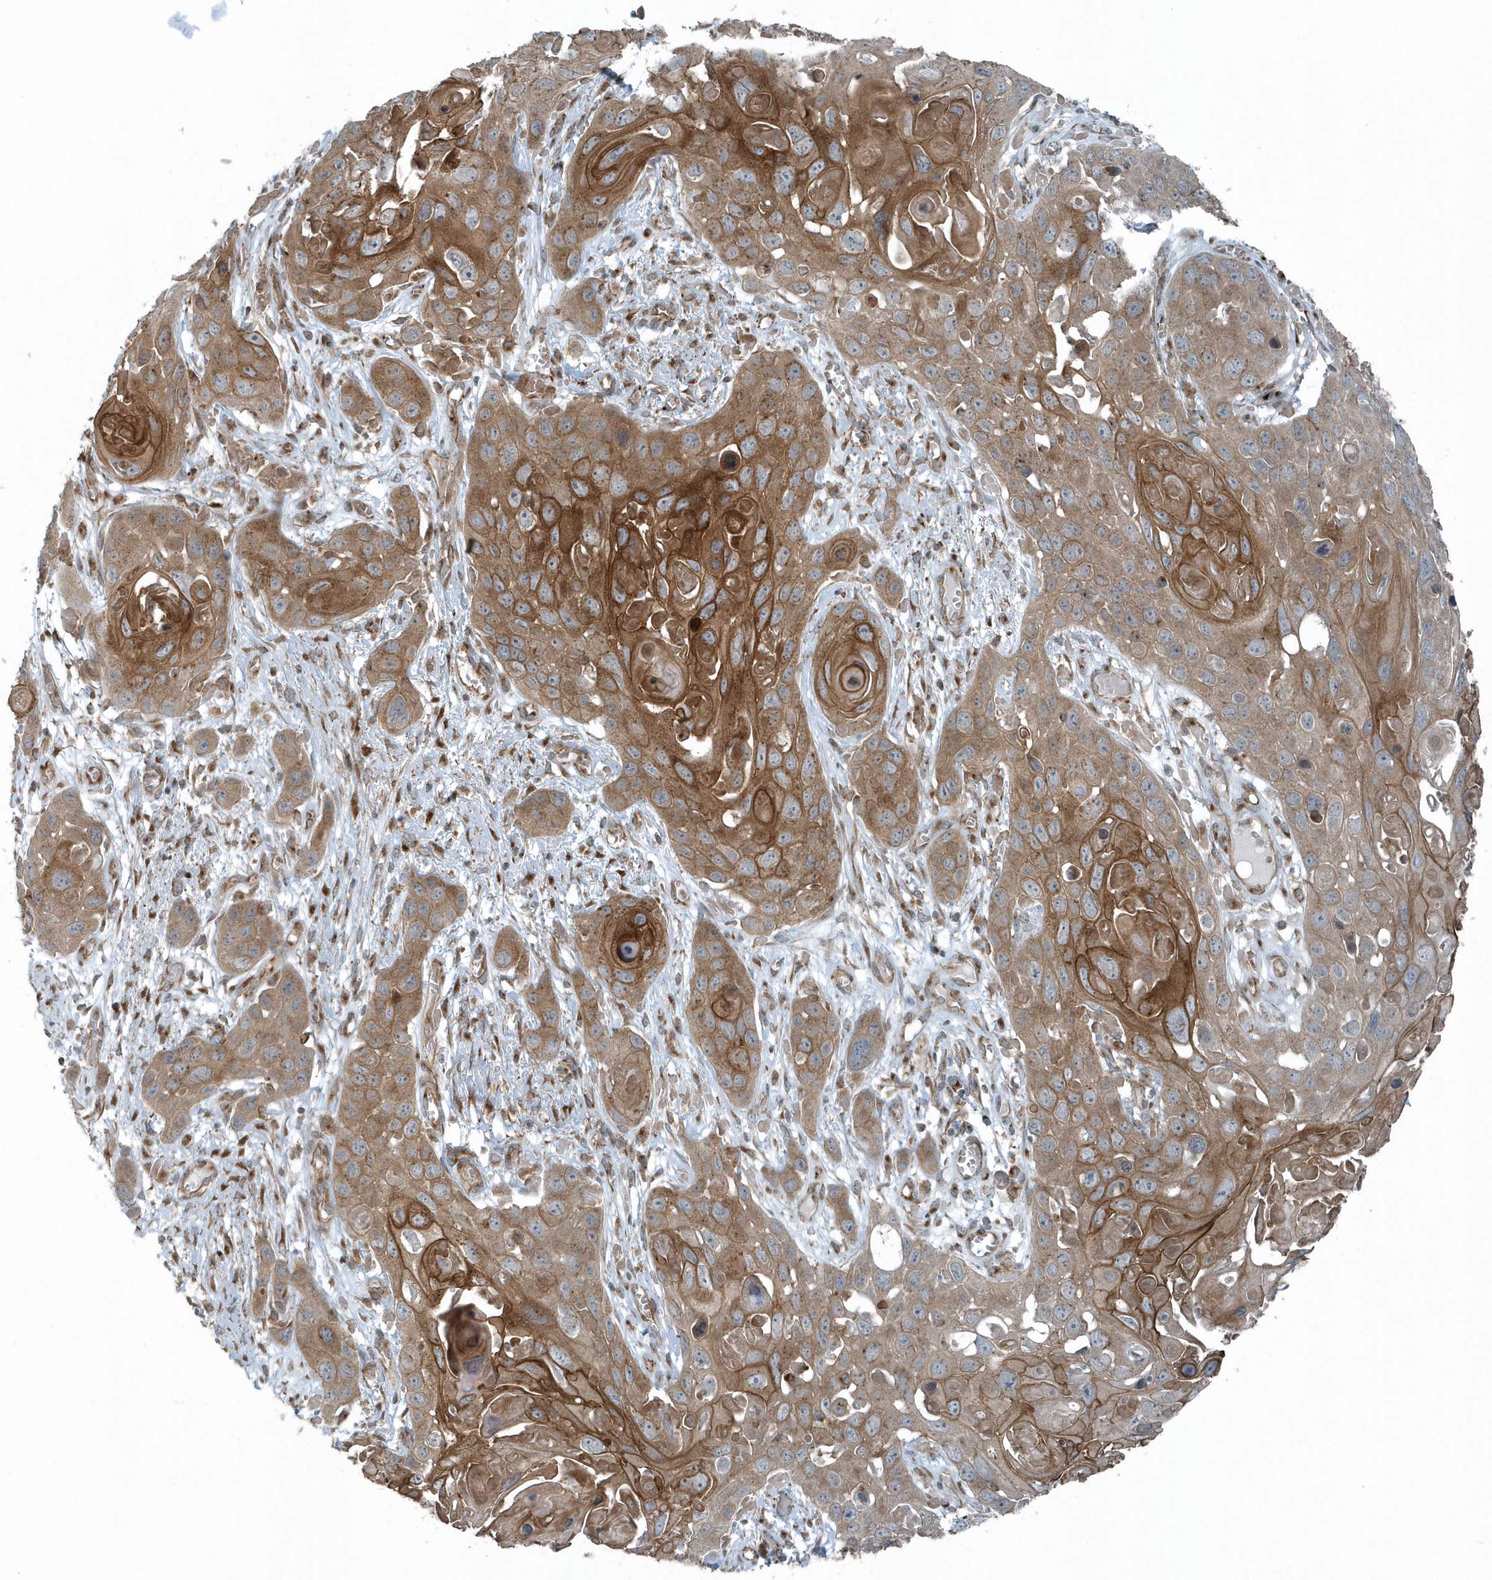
{"staining": {"intensity": "moderate", "quantity": ">75%", "location": "cytoplasmic/membranous"}, "tissue": "skin cancer", "cell_type": "Tumor cells", "image_type": "cancer", "snomed": [{"axis": "morphology", "description": "Squamous cell carcinoma, NOS"}, {"axis": "topography", "description": "Skin"}], "caption": "Human squamous cell carcinoma (skin) stained with a protein marker displays moderate staining in tumor cells.", "gene": "GCC2", "patient": {"sex": "male", "age": 55}}